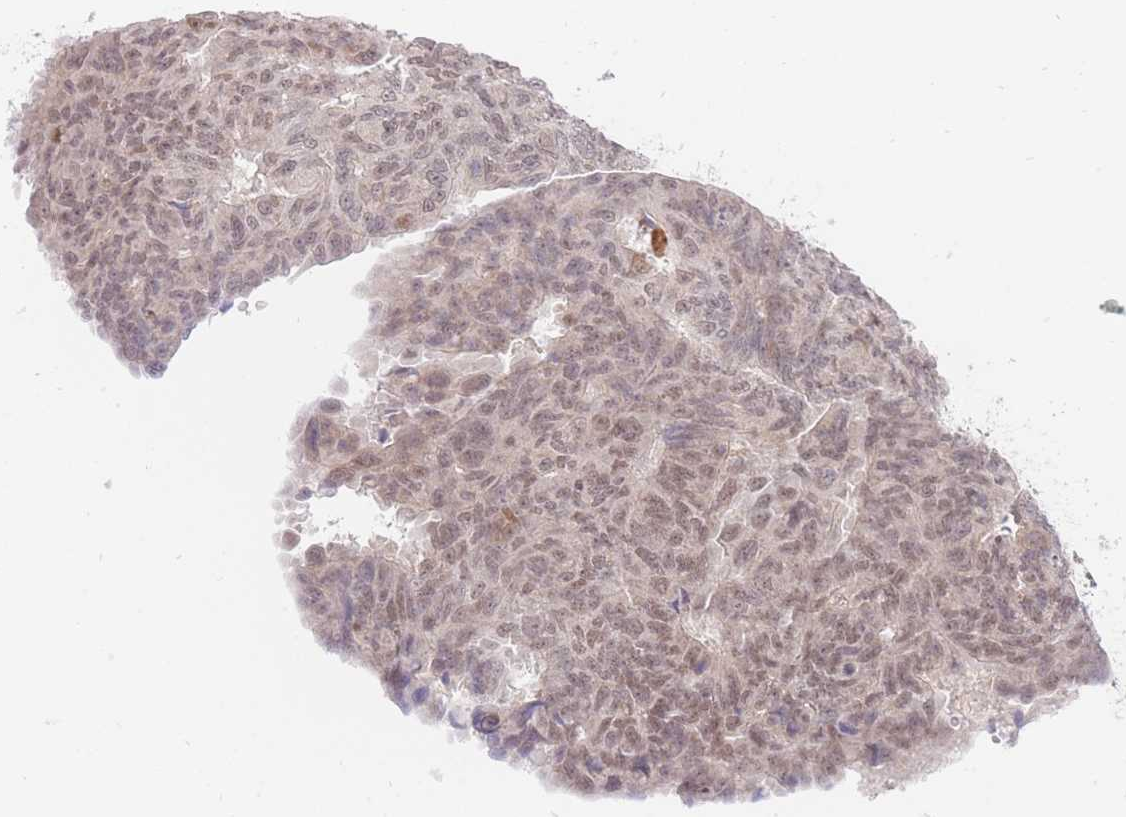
{"staining": {"intensity": "moderate", "quantity": ">75%", "location": "nuclear"}, "tissue": "endometrial cancer", "cell_type": "Tumor cells", "image_type": "cancer", "snomed": [{"axis": "morphology", "description": "Adenocarcinoma, NOS"}, {"axis": "topography", "description": "Endometrium"}], "caption": "DAB immunohistochemical staining of human endometrial cancer (adenocarcinoma) demonstrates moderate nuclear protein expression in approximately >75% of tumor cells. (IHC, brightfield microscopy, high magnification).", "gene": "UBXN7", "patient": {"sex": "female", "age": 32}}